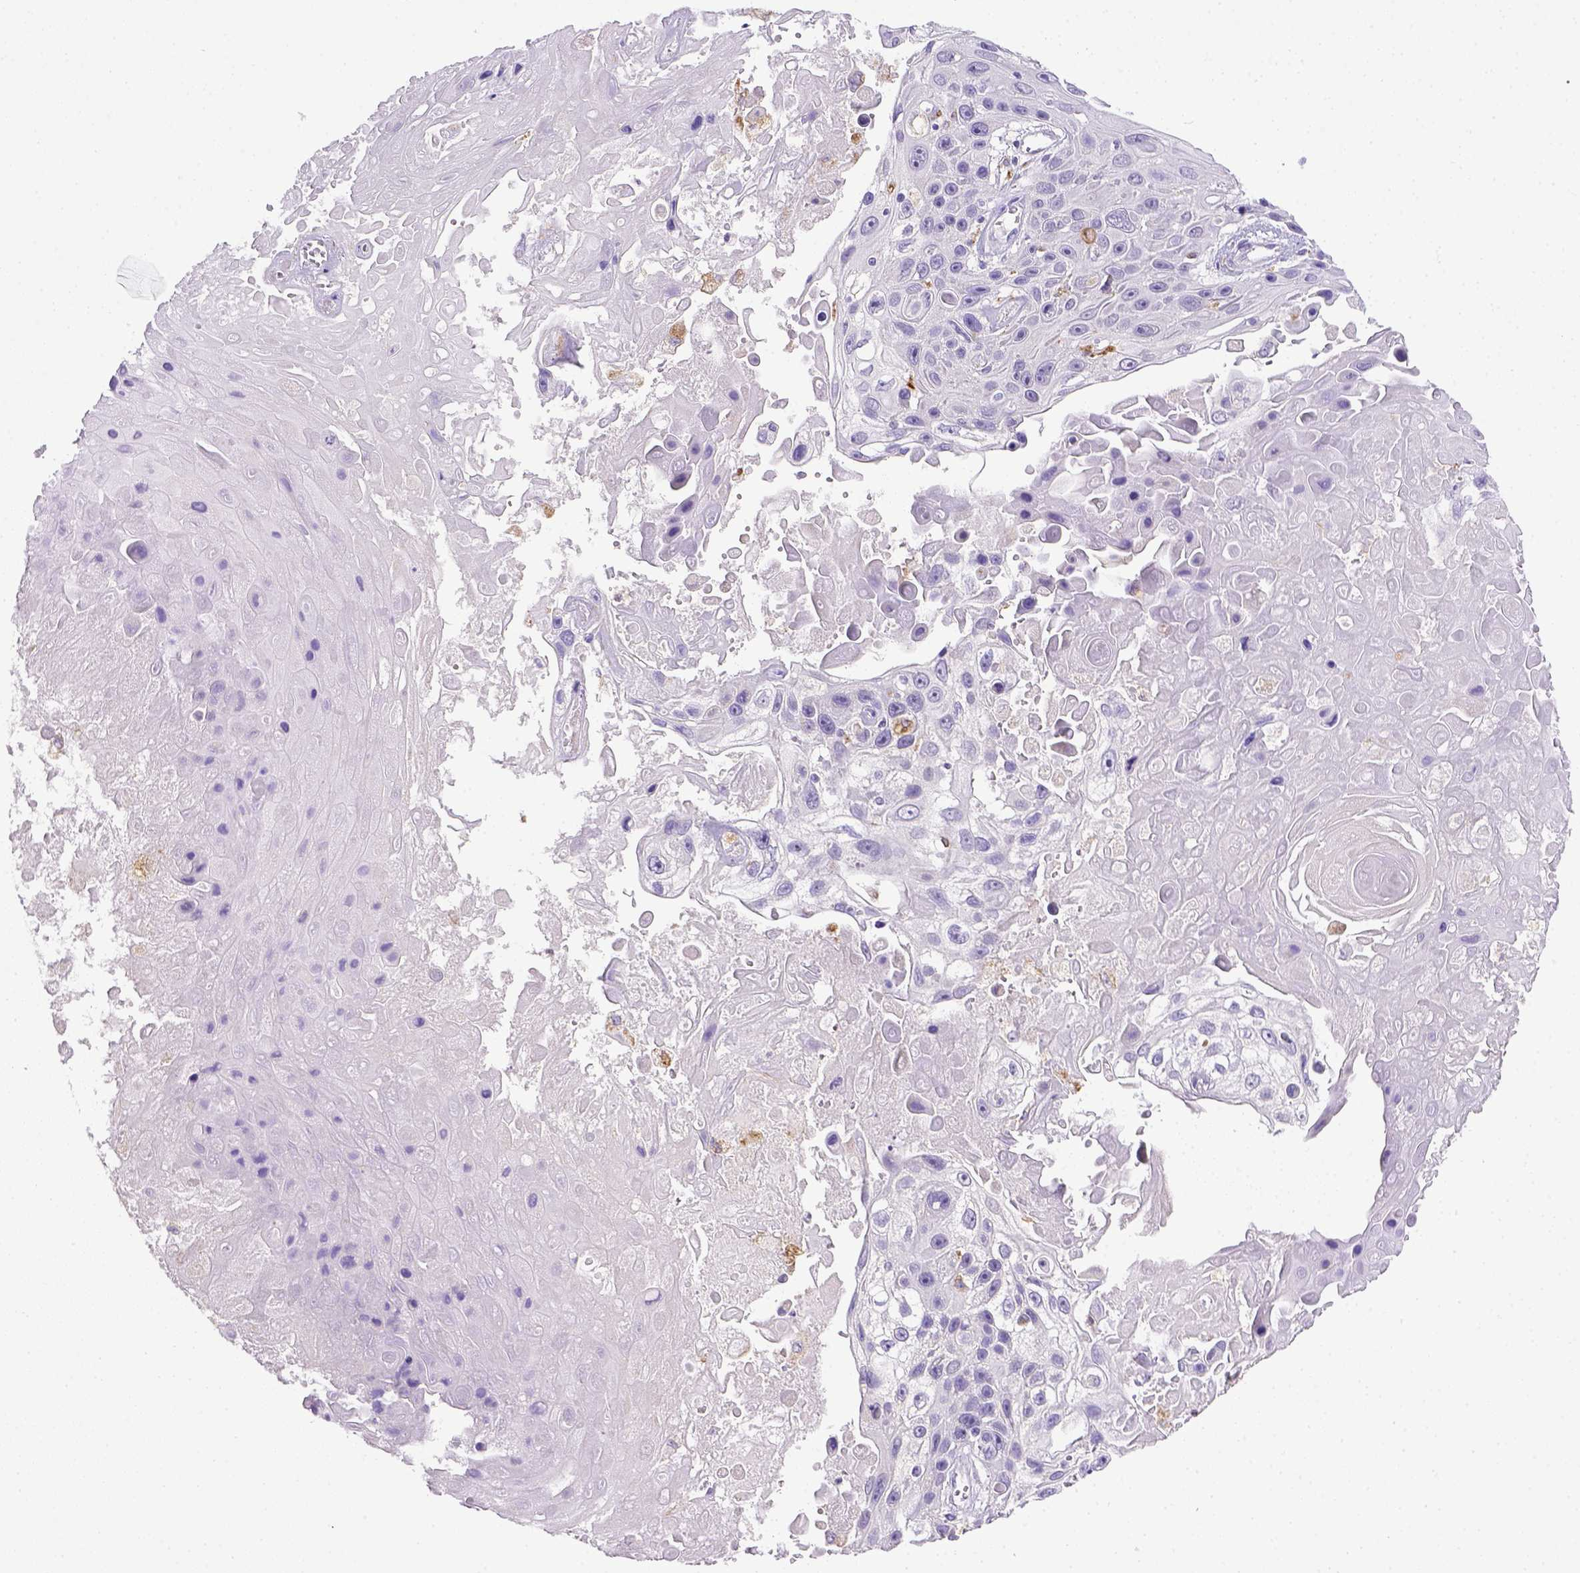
{"staining": {"intensity": "negative", "quantity": "none", "location": "none"}, "tissue": "skin cancer", "cell_type": "Tumor cells", "image_type": "cancer", "snomed": [{"axis": "morphology", "description": "Squamous cell carcinoma, NOS"}, {"axis": "topography", "description": "Skin"}], "caption": "Immunohistochemical staining of squamous cell carcinoma (skin) demonstrates no significant staining in tumor cells.", "gene": "CD68", "patient": {"sex": "male", "age": 82}}